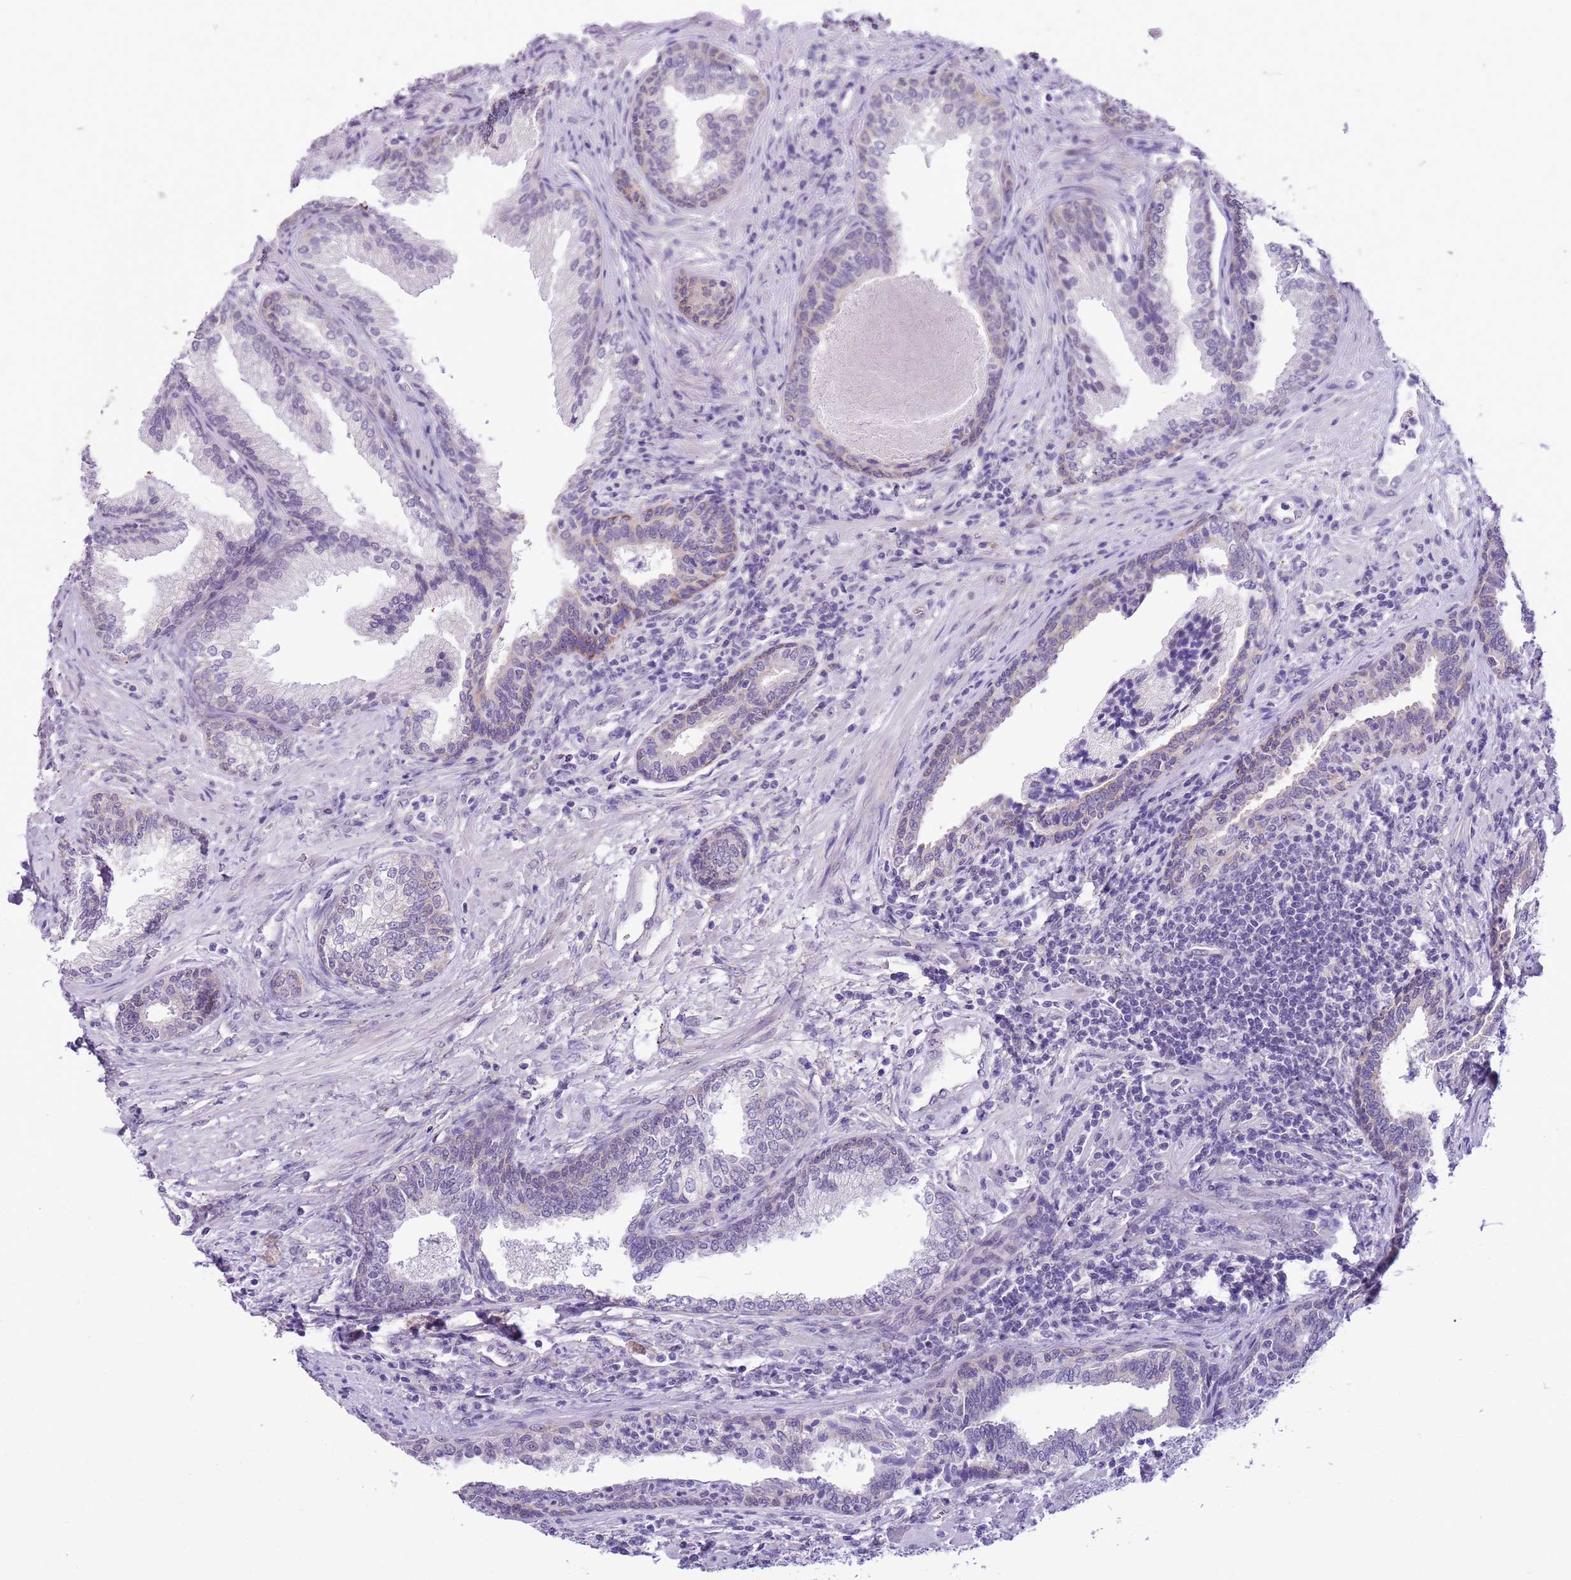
{"staining": {"intensity": "weak", "quantity": "<25%", "location": "nuclear"}, "tissue": "prostate", "cell_type": "Glandular cells", "image_type": "normal", "snomed": [{"axis": "morphology", "description": "Normal tissue, NOS"}, {"axis": "topography", "description": "Prostate"}], "caption": "Human prostate stained for a protein using immunohistochemistry (IHC) exhibits no staining in glandular cells.", "gene": "FAM120C", "patient": {"sex": "male", "age": 76}}